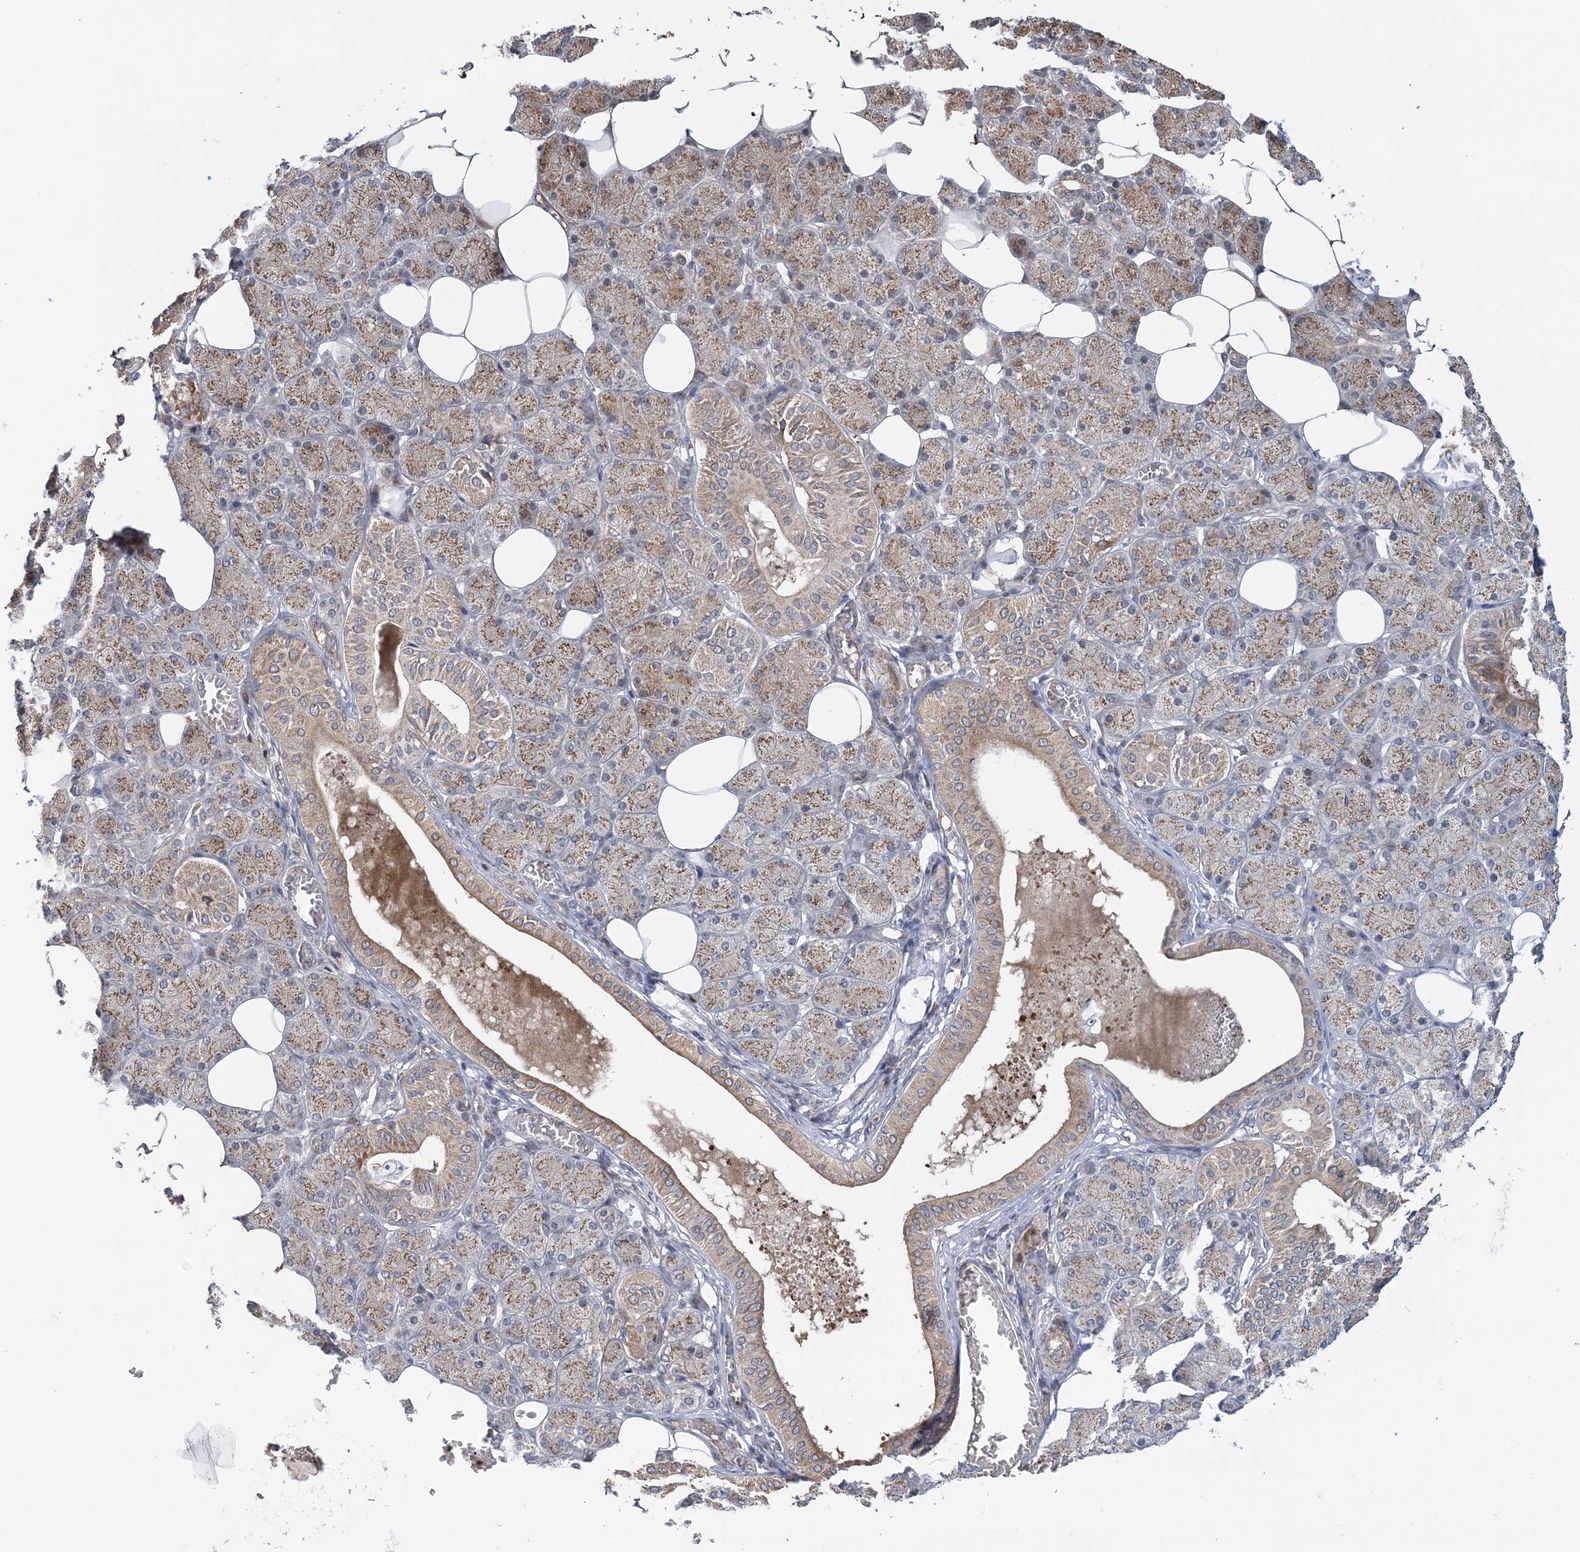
{"staining": {"intensity": "moderate", "quantity": ">75%", "location": "cytoplasmic/membranous"}, "tissue": "salivary gland", "cell_type": "Glandular cells", "image_type": "normal", "snomed": [{"axis": "morphology", "description": "Normal tissue, NOS"}, {"axis": "topography", "description": "Salivary gland"}], "caption": "High-magnification brightfield microscopy of benign salivary gland stained with DAB (3,3'-diaminobenzidine) (brown) and counterstained with hematoxylin (blue). glandular cells exhibit moderate cytoplasmic/membranous staining is seen in about>75% of cells. (DAB = brown stain, brightfield microscopy at high magnification).", "gene": "KIF4A", "patient": {"sex": "female", "age": 33}}